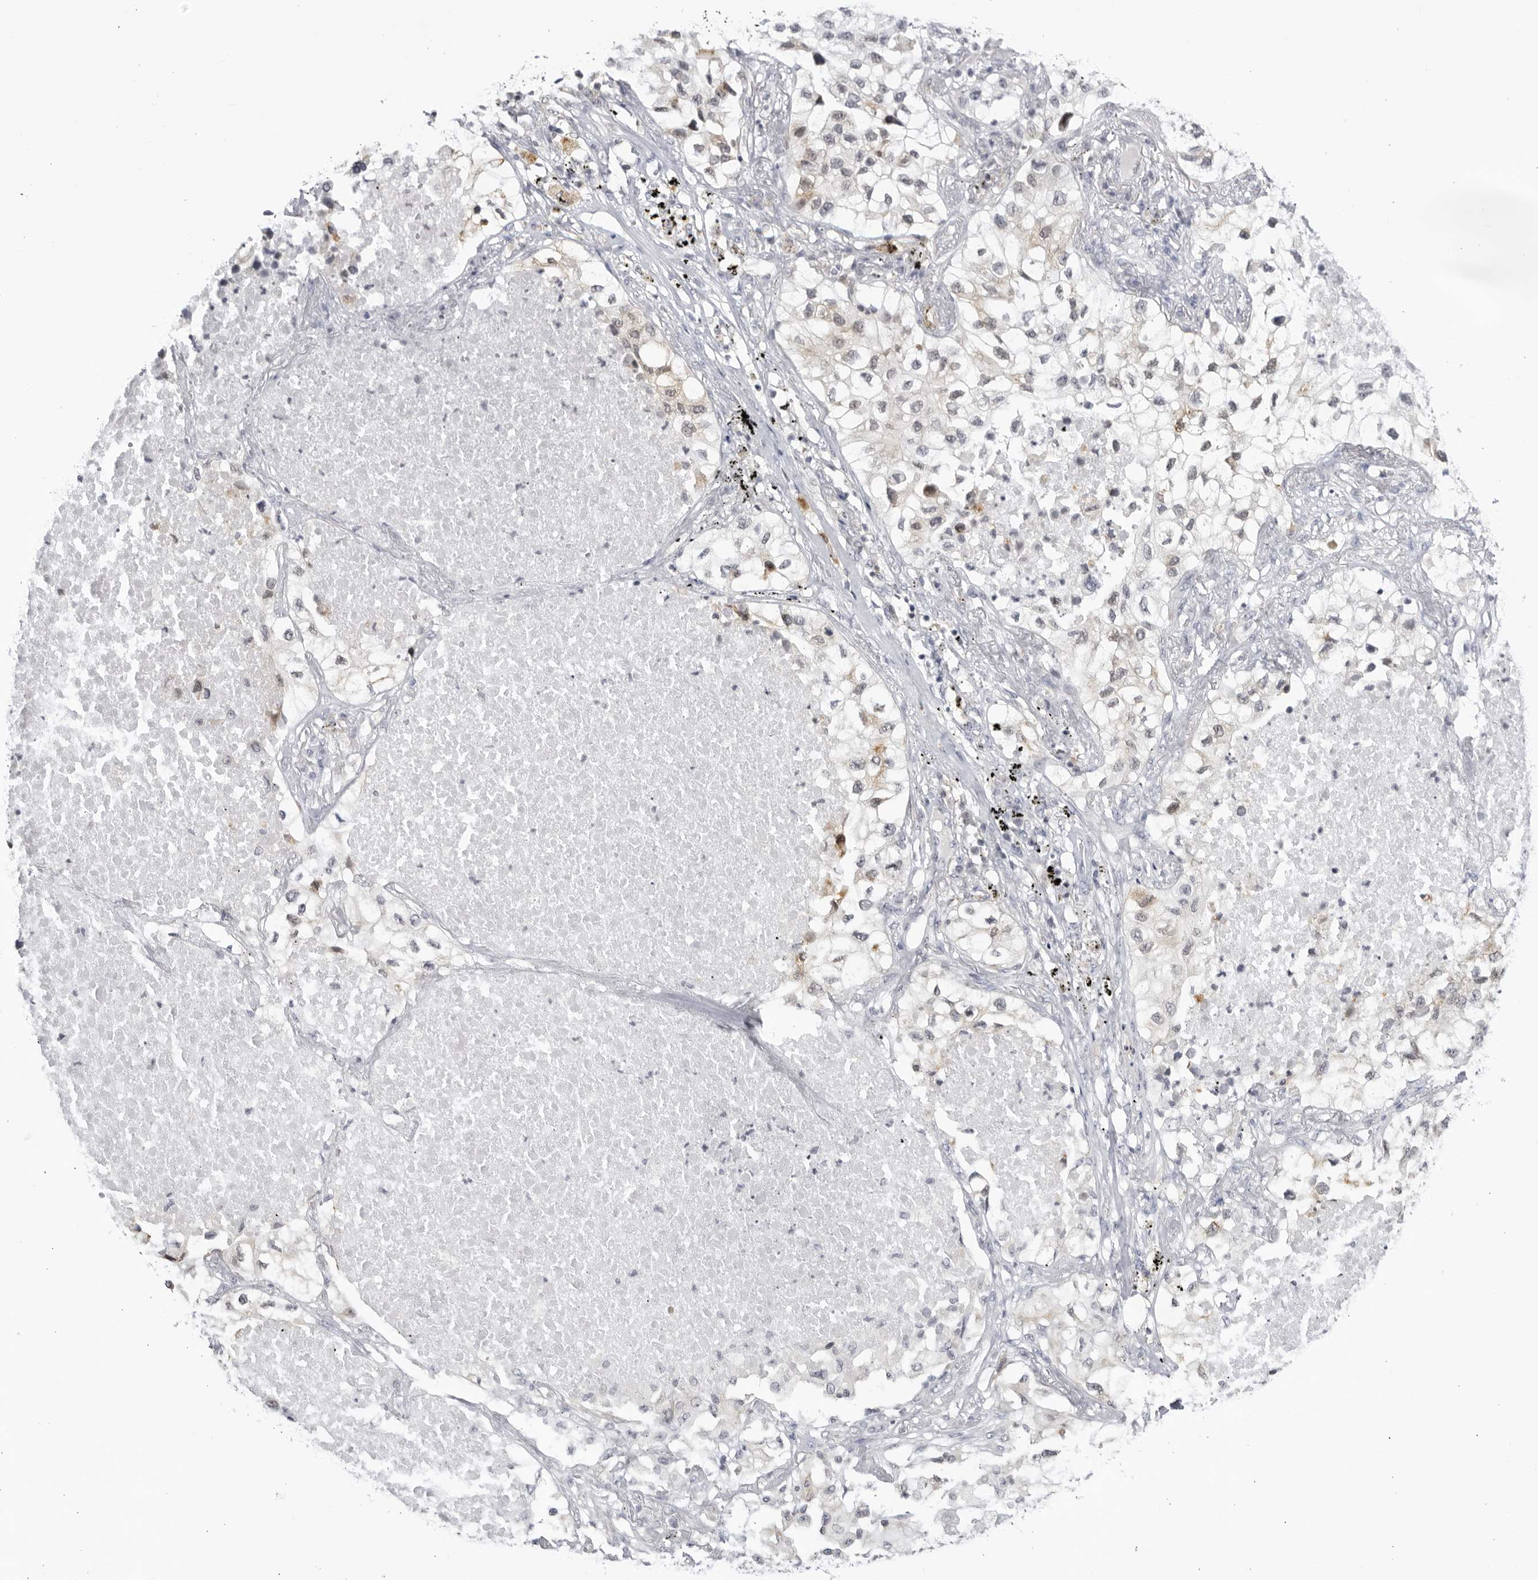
{"staining": {"intensity": "weak", "quantity": "<25%", "location": "cytoplasmic/membranous"}, "tissue": "lung cancer", "cell_type": "Tumor cells", "image_type": "cancer", "snomed": [{"axis": "morphology", "description": "Adenocarcinoma, NOS"}, {"axis": "topography", "description": "Lung"}], "caption": "Immunohistochemistry (IHC) histopathology image of lung cancer (adenocarcinoma) stained for a protein (brown), which displays no staining in tumor cells.", "gene": "CNBD1", "patient": {"sex": "male", "age": 63}}